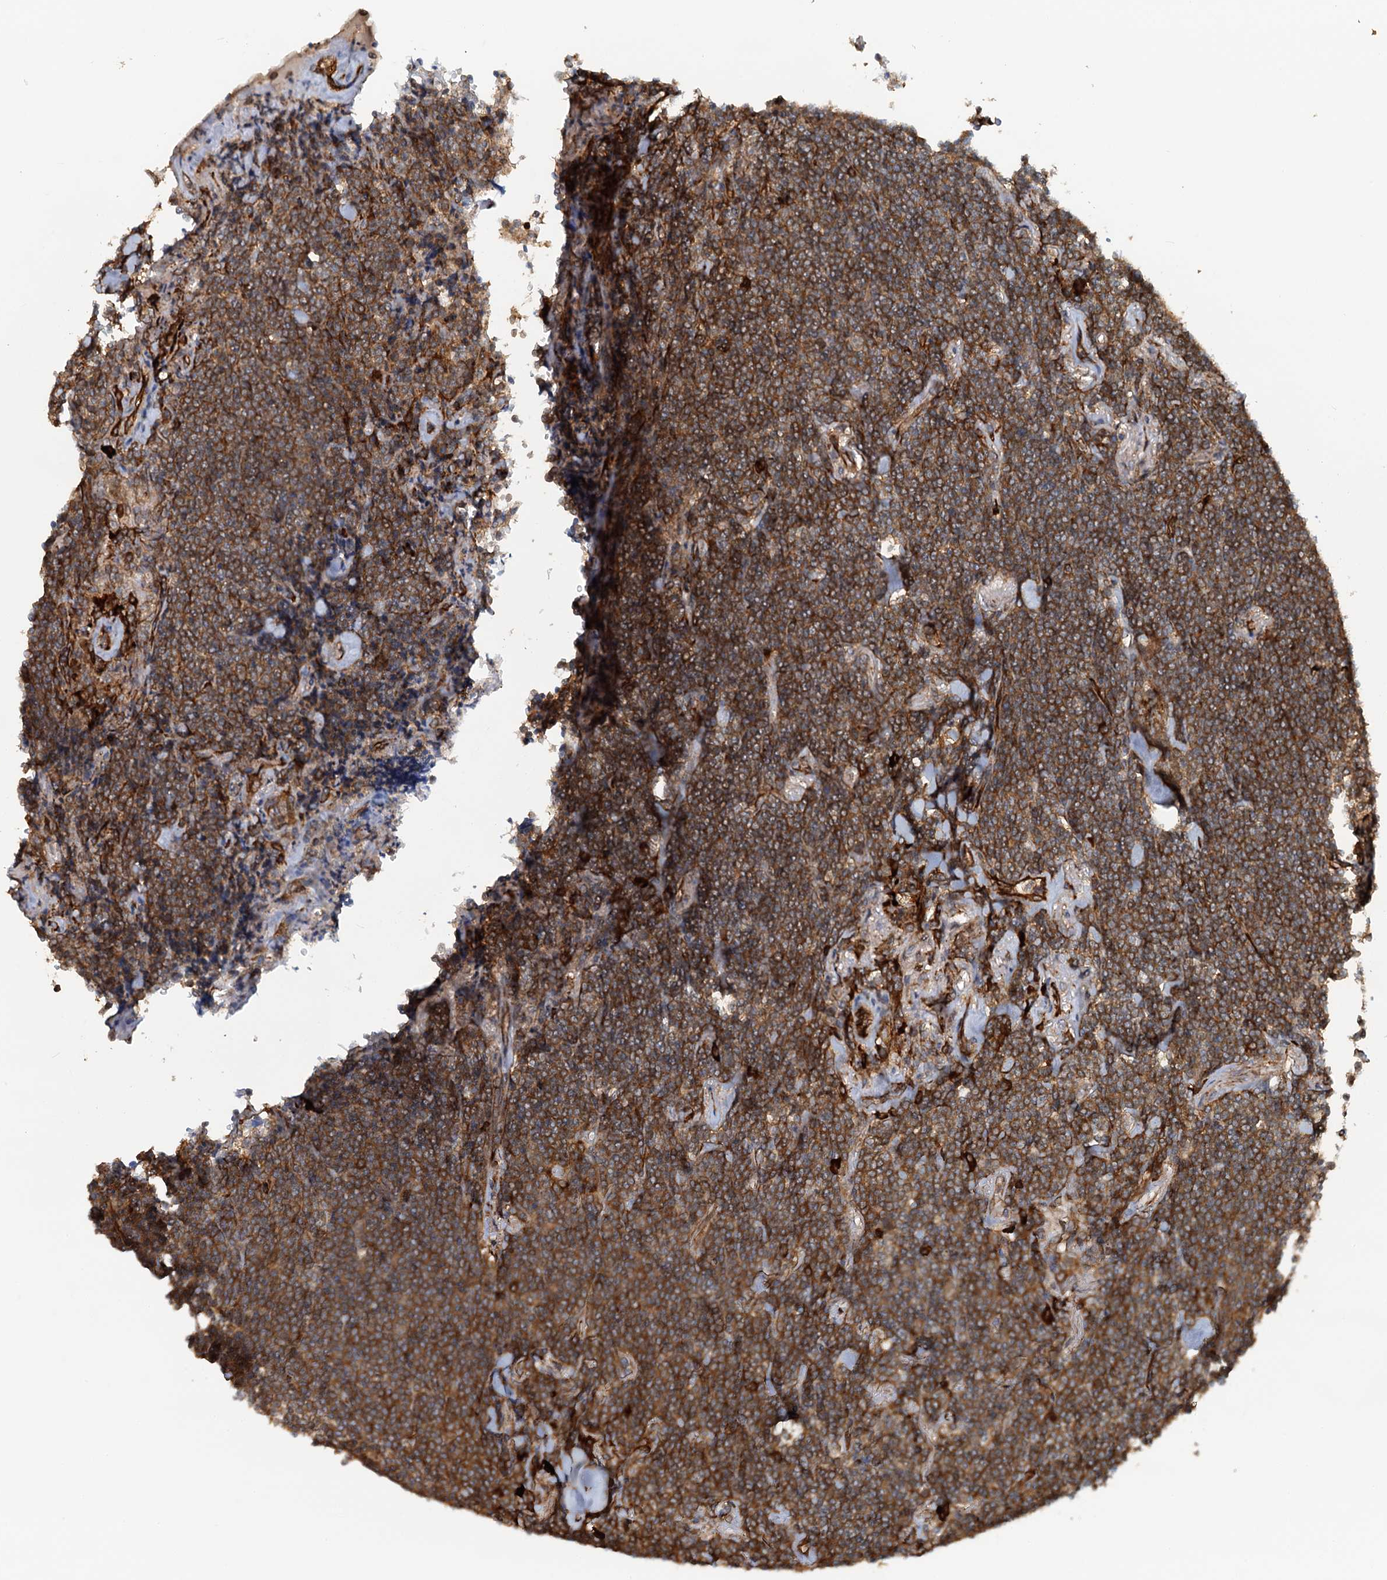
{"staining": {"intensity": "strong", "quantity": ">75%", "location": "cytoplasmic/membranous"}, "tissue": "lymphoma", "cell_type": "Tumor cells", "image_type": "cancer", "snomed": [{"axis": "morphology", "description": "Malignant lymphoma, non-Hodgkin's type, Low grade"}, {"axis": "topography", "description": "Lung"}], "caption": "A brown stain highlights strong cytoplasmic/membranous expression of a protein in human lymphoma tumor cells.", "gene": "NIPAL3", "patient": {"sex": "female", "age": 71}}